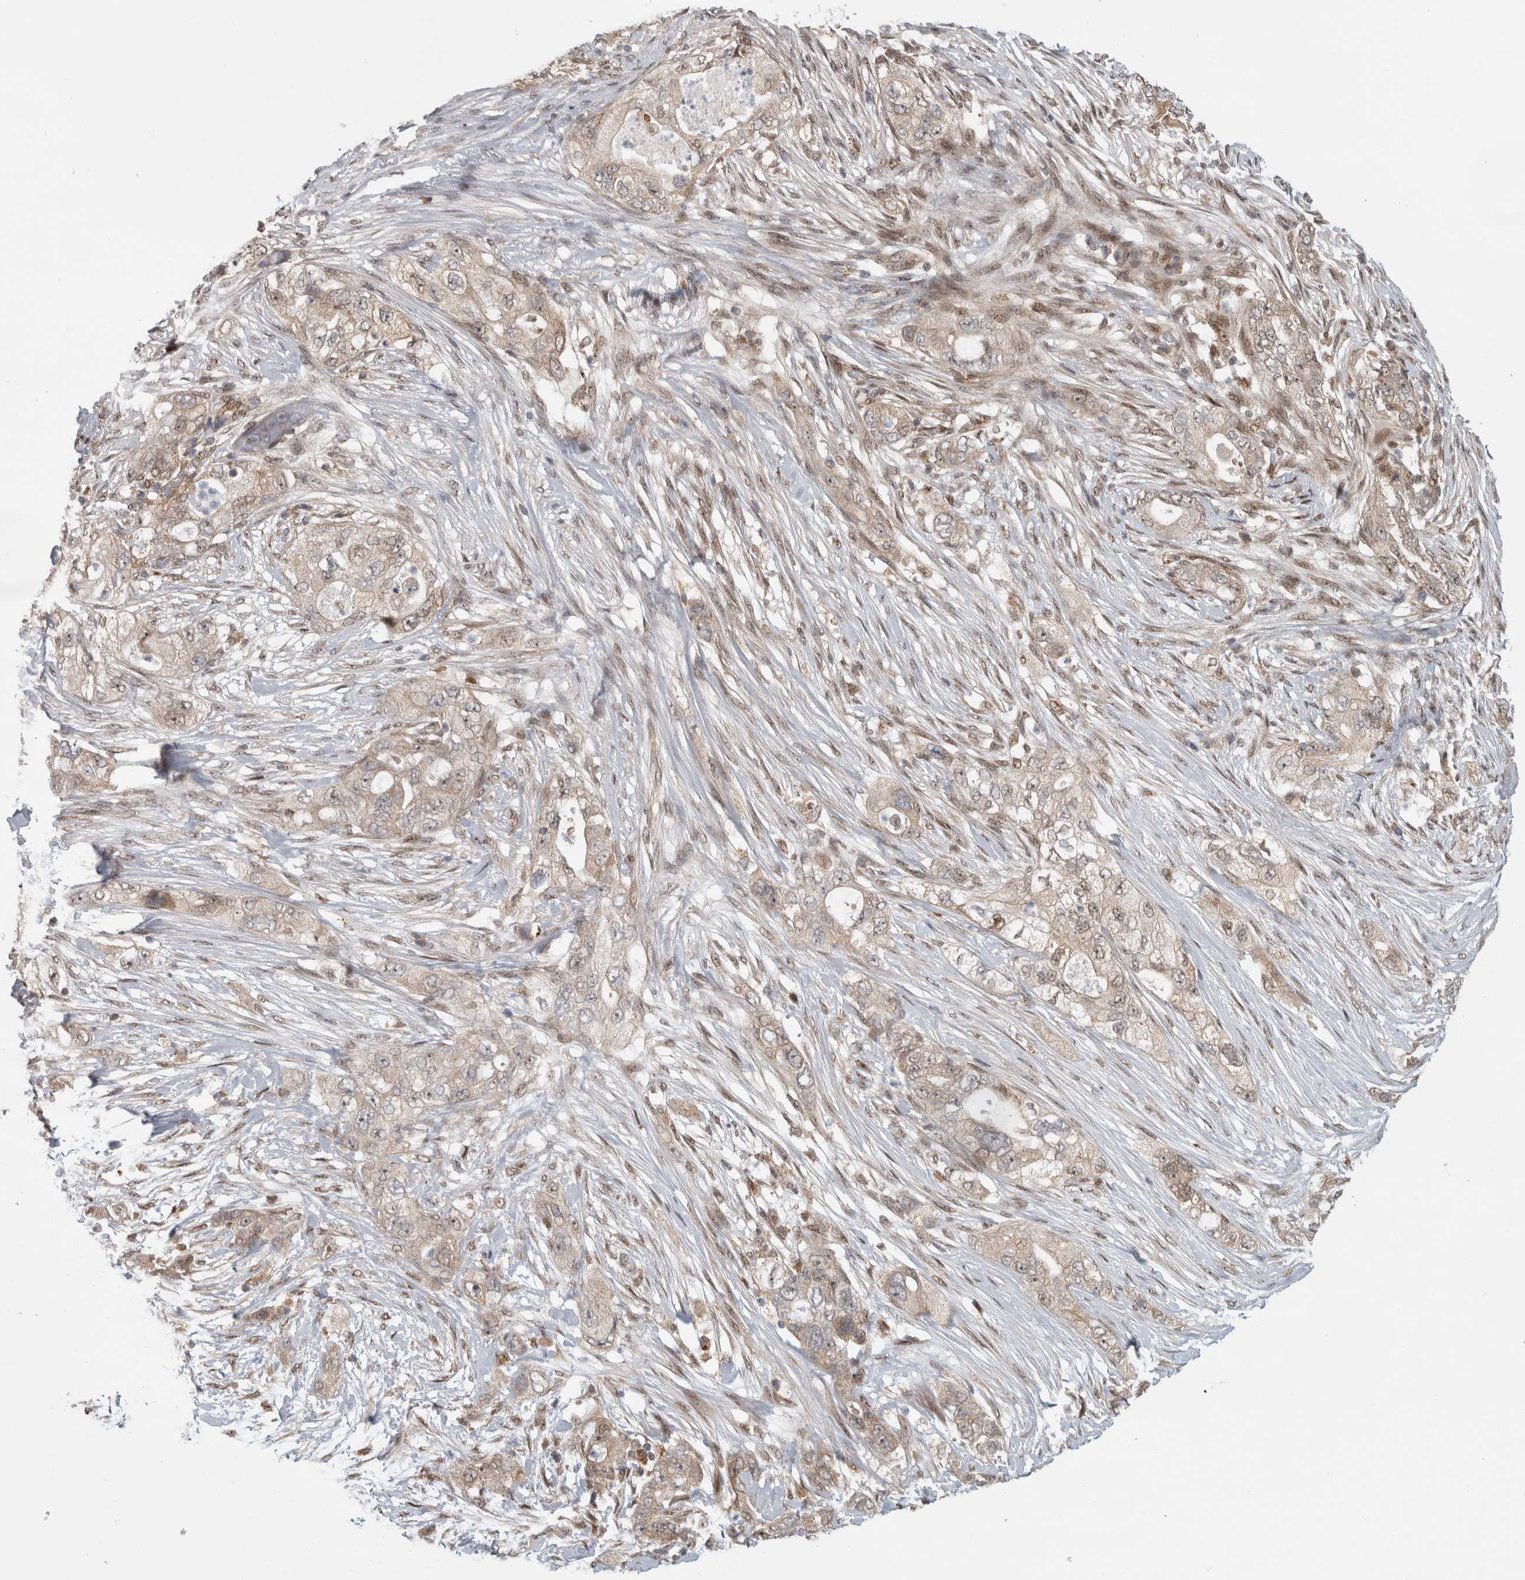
{"staining": {"intensity": "weak", "quantity": ">75%", "location": "cytoplasmic/membranous,nuclear"}, "tissue": "pancreatic cancer", "cell_type": "Tumor cells", "image_type": "cancer", "snomed": [{"axis": "morphology", "description": "Adenocarcinoma, NOS"}, {"axis": "topography", "description": "Pancreas"}], "caption": "Pancreatic cancer stained with a protein marker displays weak staining in tumor cells.", "gene": "NAB2", "patient": {"sex": "female", "age": 73}}